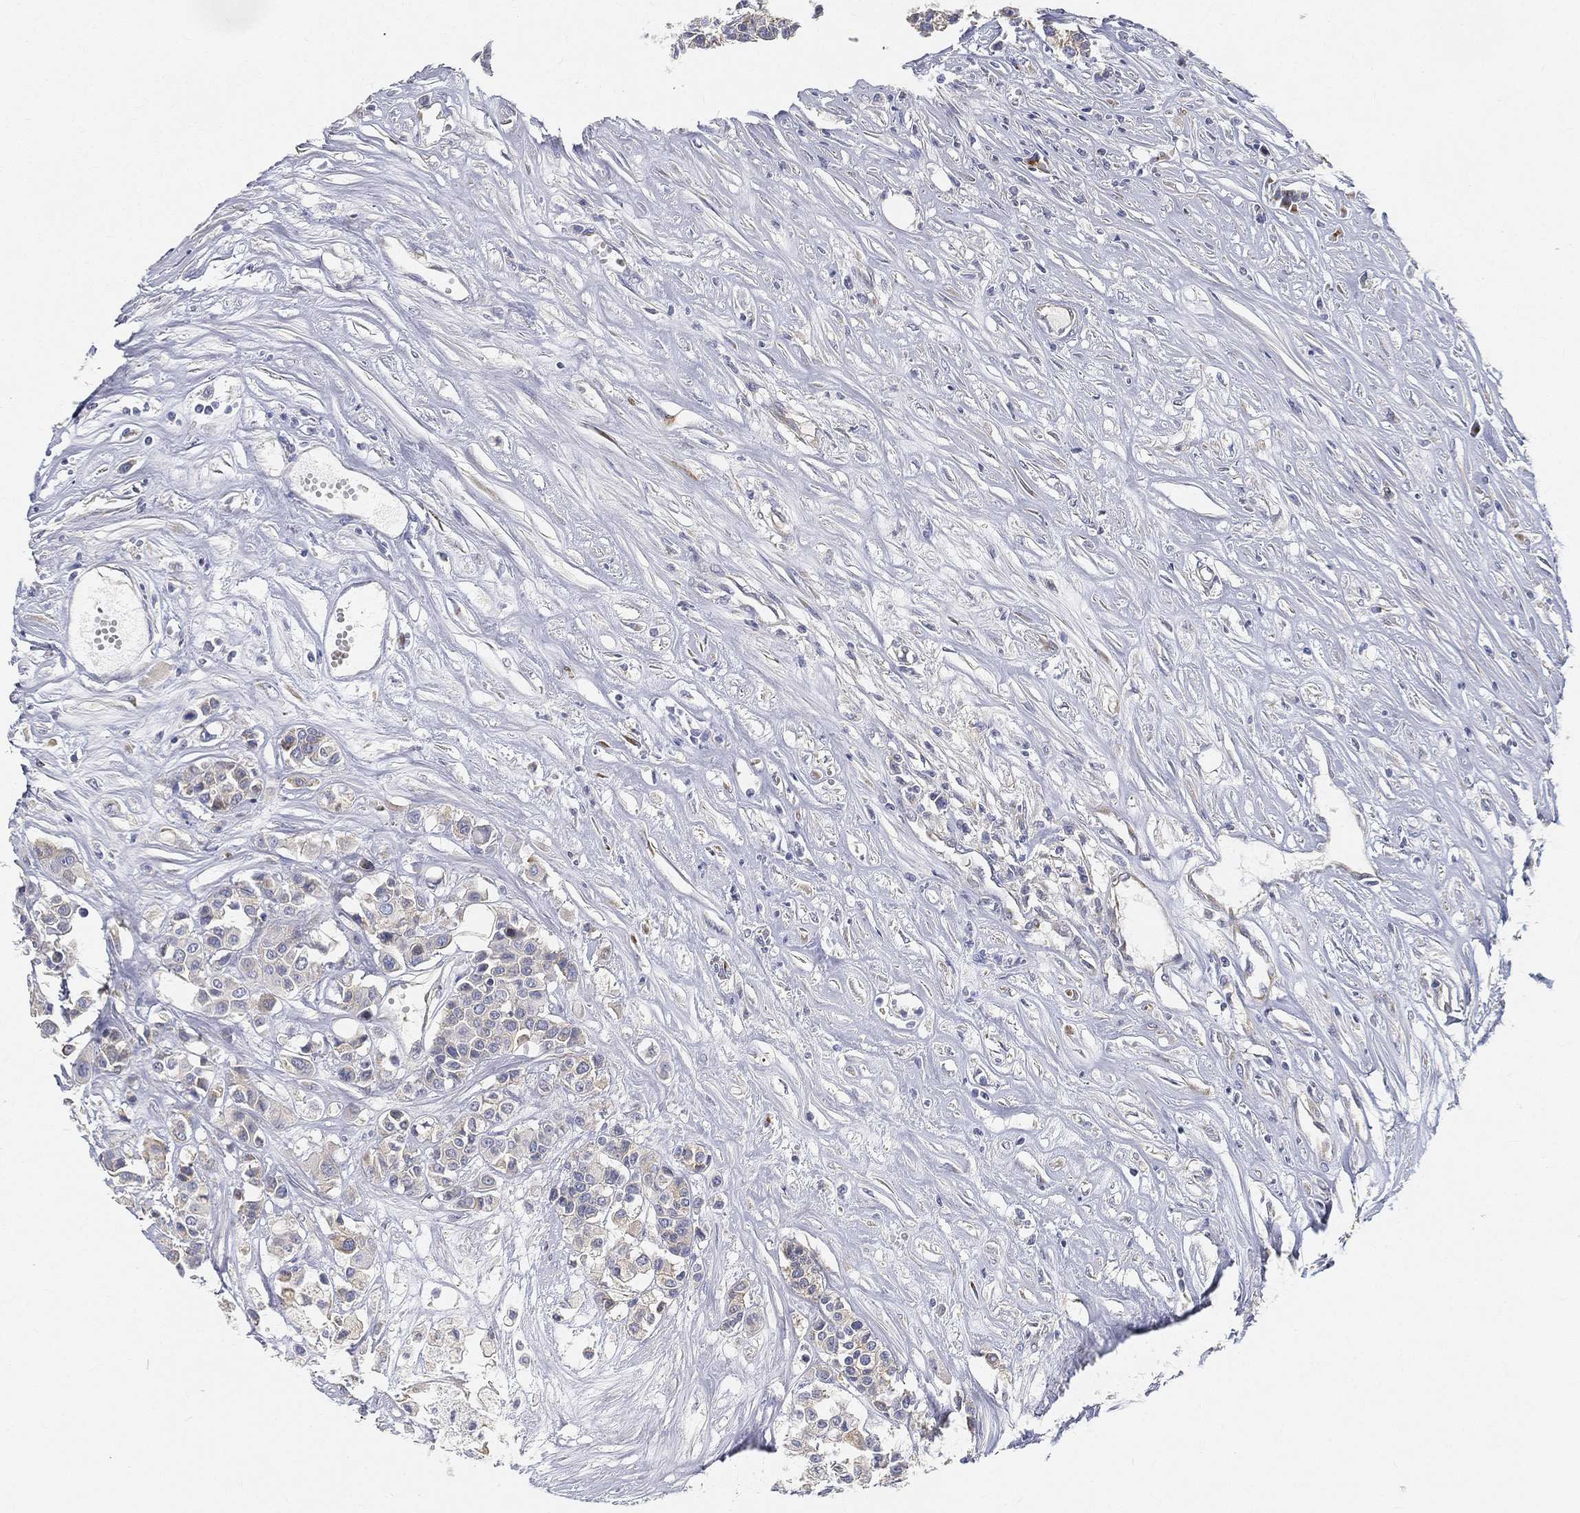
{"staining": {"intensity": "negative", "quantity": "none", "location": "none"}, "tissue": "carcinoid", "cell_type": "Tumor cells", "image_type": "cancer", "snomed": [{"axis": "morphology", "description": "Carcinoid, malignant, NOS"}, {"axis": "topography", "description": "Colon"}], "caption": "The histopathology image exhibits no significant staining in tumor cells of carcinoid (malignant). (Stains: DAB IHC with hematoxylin counter stain, Microscopy: brightfield microscopy at high magnification).", "gene": "TMEM25", "patient": {"sex": "male", "age": 81}}